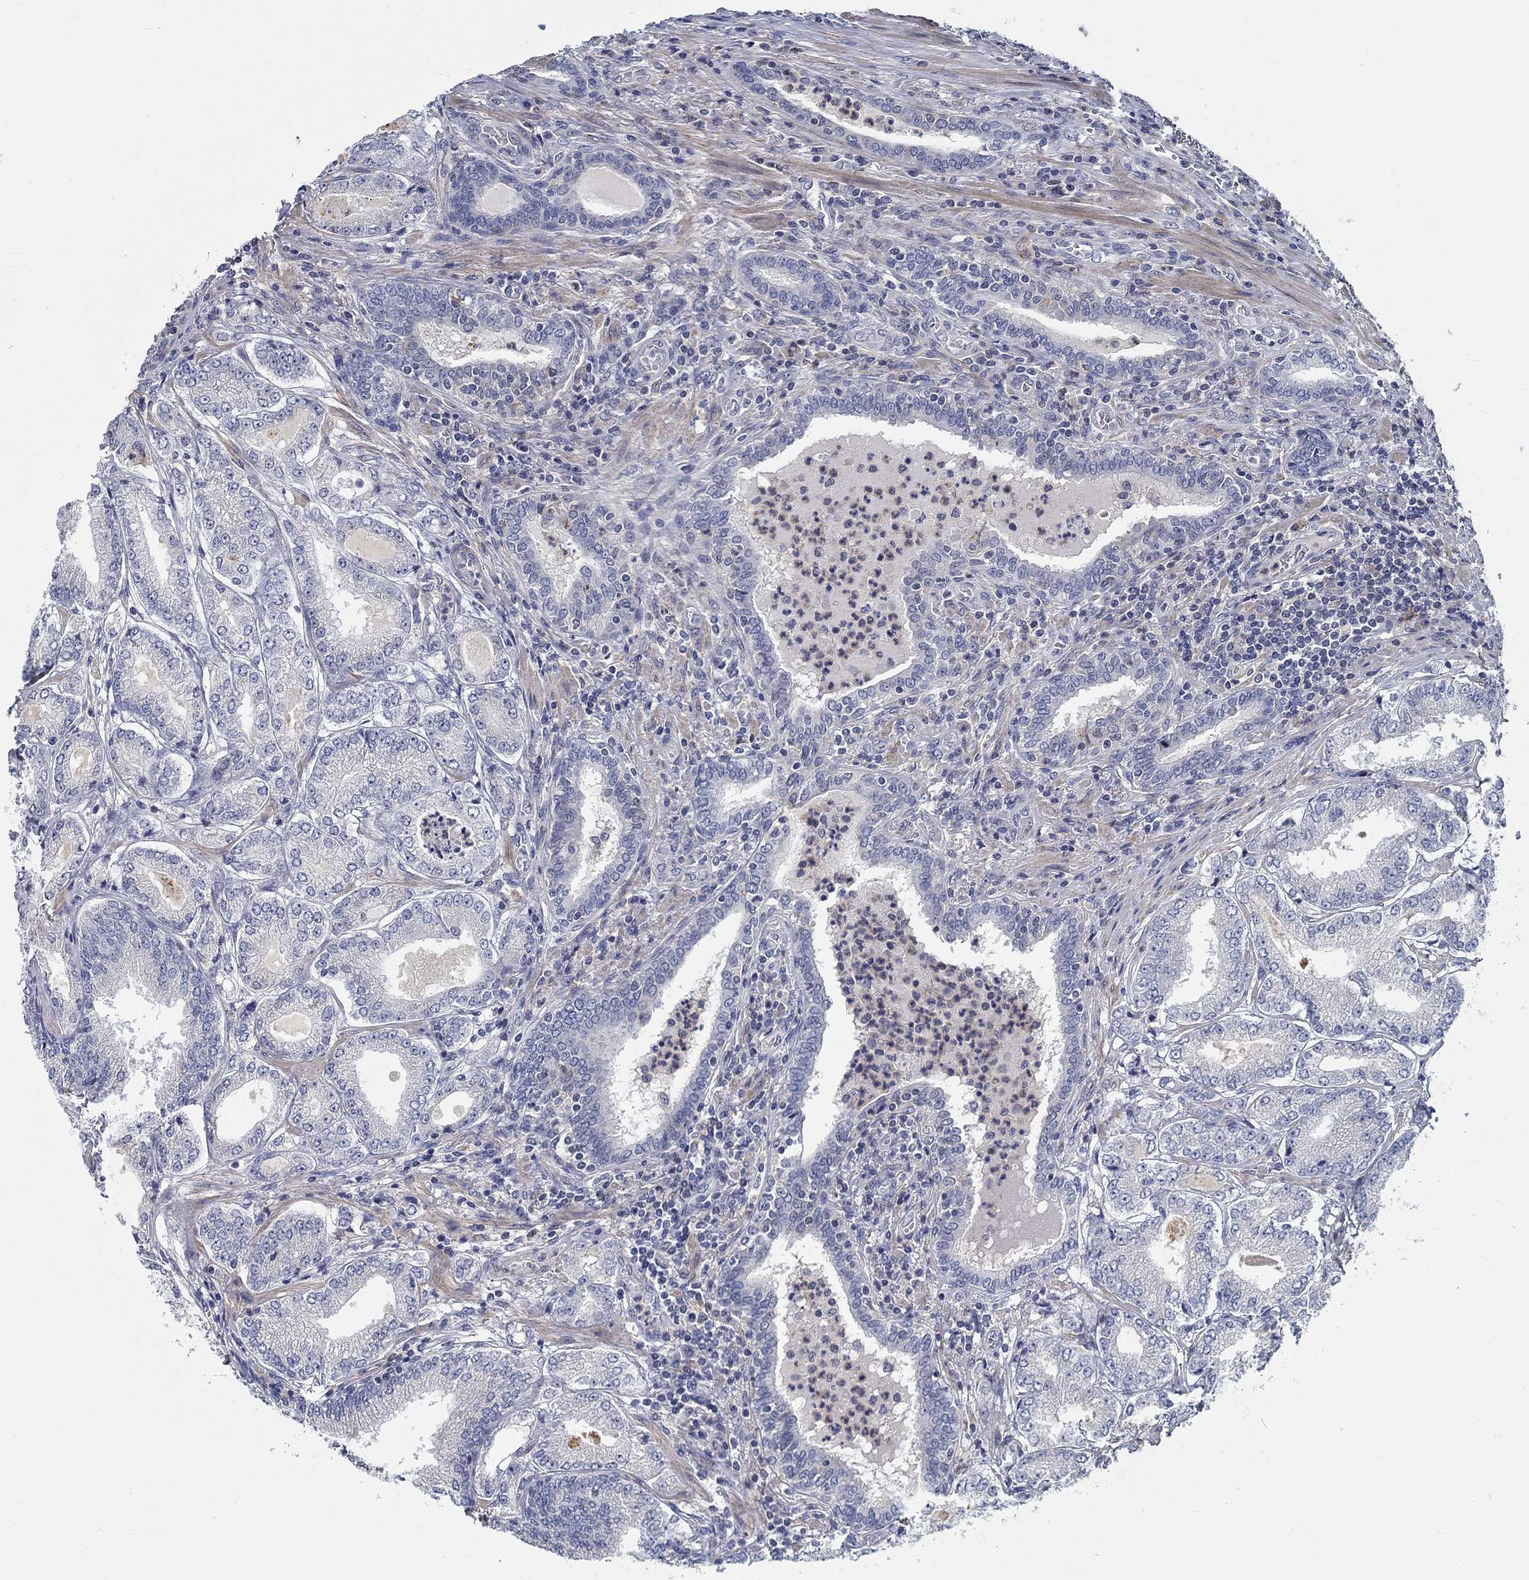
{"staining": {"intensity": "negative", "quantity": "none", "location": "none"}, "tissue": "prostate cancer", "cell_type": "Tumor cells", "image_type": "cancer", "snomed": [{"axis": "morphology", "description": "Adenocarcinoma, NOS"}, {"axis": "topography", "description": "Prostate"}], "caption": "Human prostate cancer stained for a protein using immunohistochemistry (IHC) displays no staining in tumor cells.", "gene": "MYBPC1", "patient": {"sex": "male", "age": 65}}